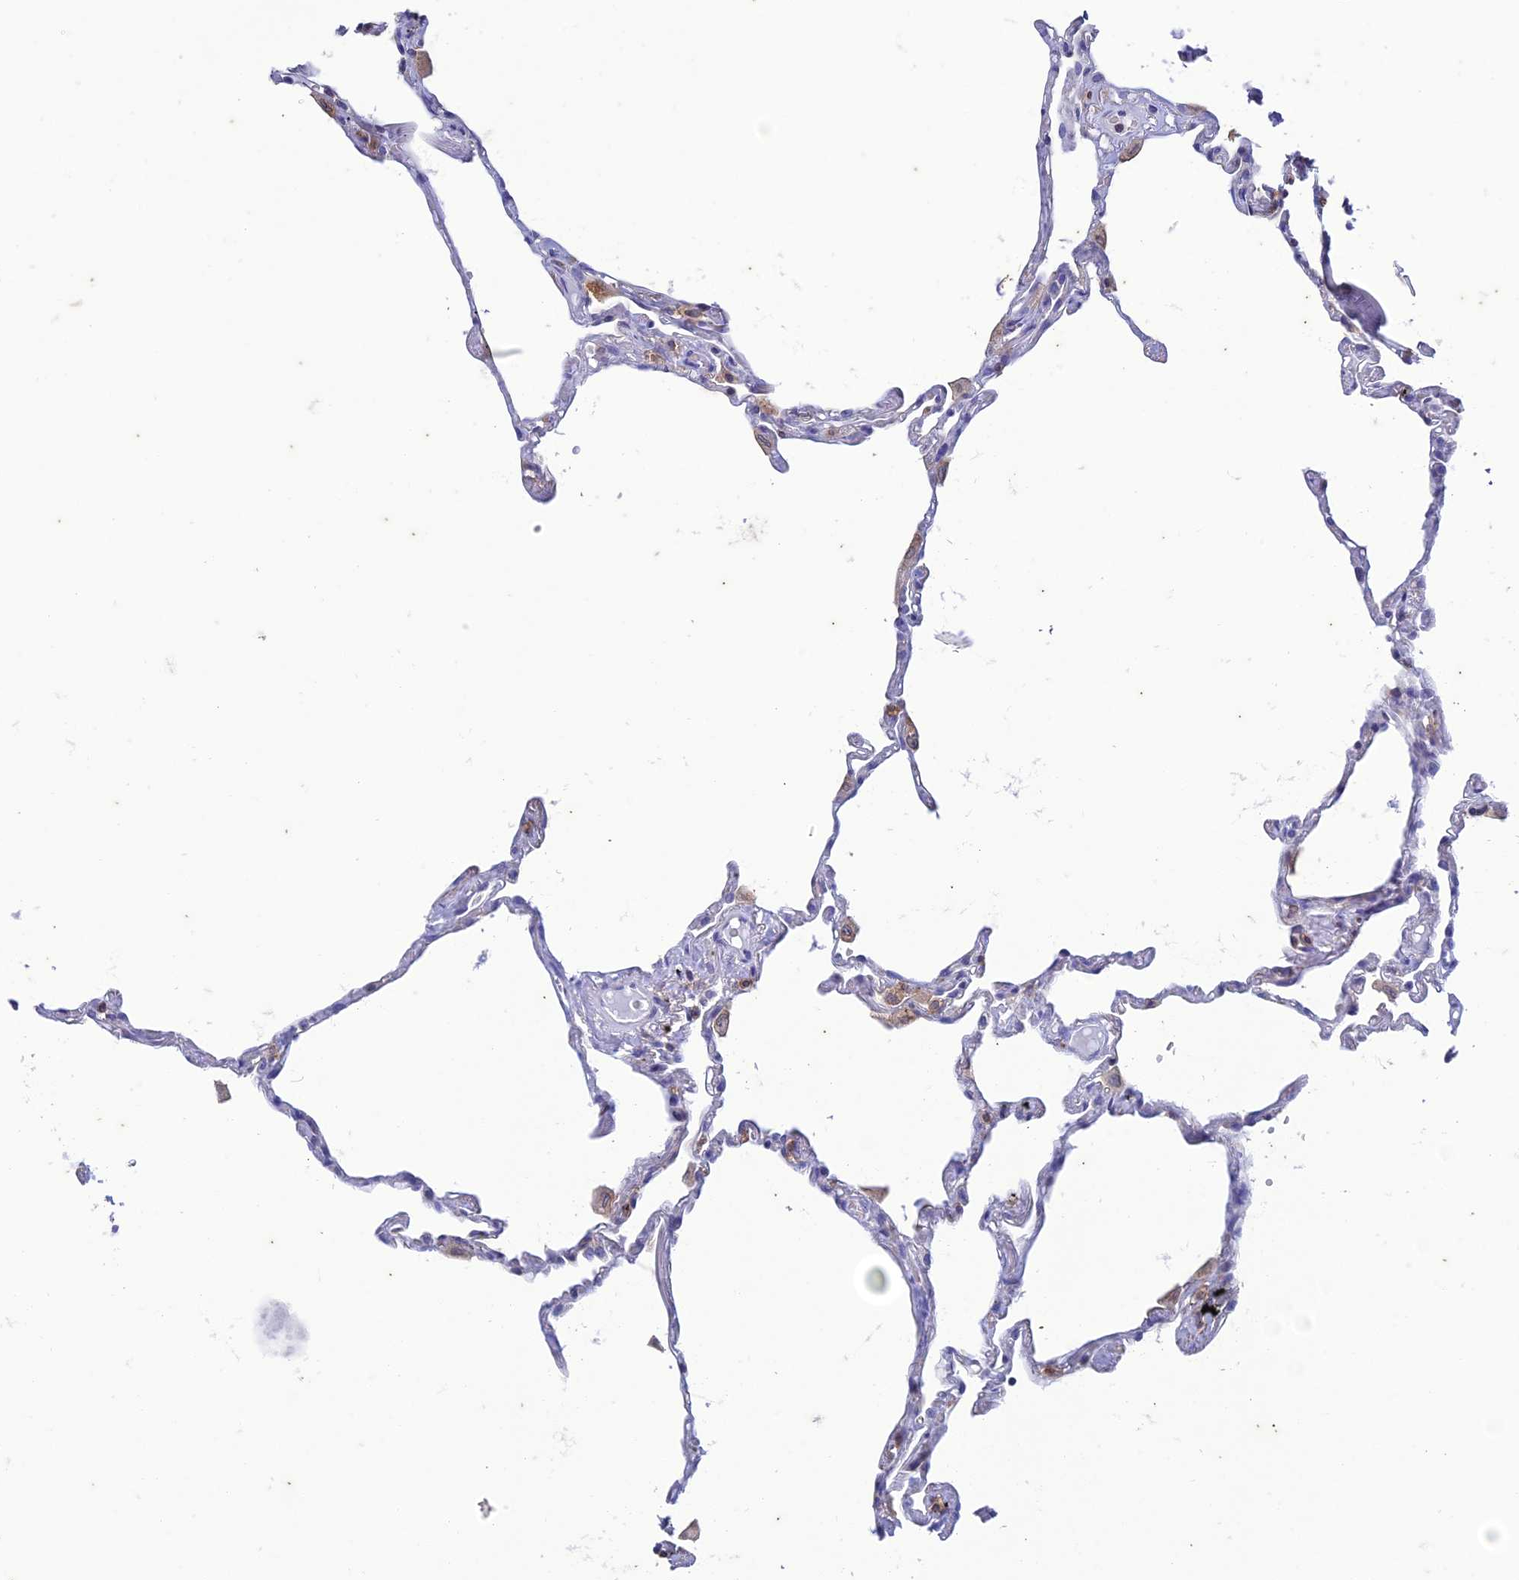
{"staining": {"intensity": "negative", "quantity": "none", "location": "none"}, "tissue": "lung", "cell_type": "Alveolar cells", "image_type": "normal", "snomed": [{"axis": "morphology", "description": "Normal tissue, NOS"}, {"axis": "topography", "description": "Lung"}], "caption": "Immunohistochemistry (IHC) image of unremarkable lung: lung stained with DAB (3,3'-diaminobenzidine) shows no significant protein staining in alveolar cells. The staining was performed using DAB (3,3'-diaminobenzidine) to visualize the protein expression in brown, while the nuclei were stained in blue with hematoxylin (Magnification: 20x).", "gene": "FGF7", "patient": {"sex": "female", "age": 67}}